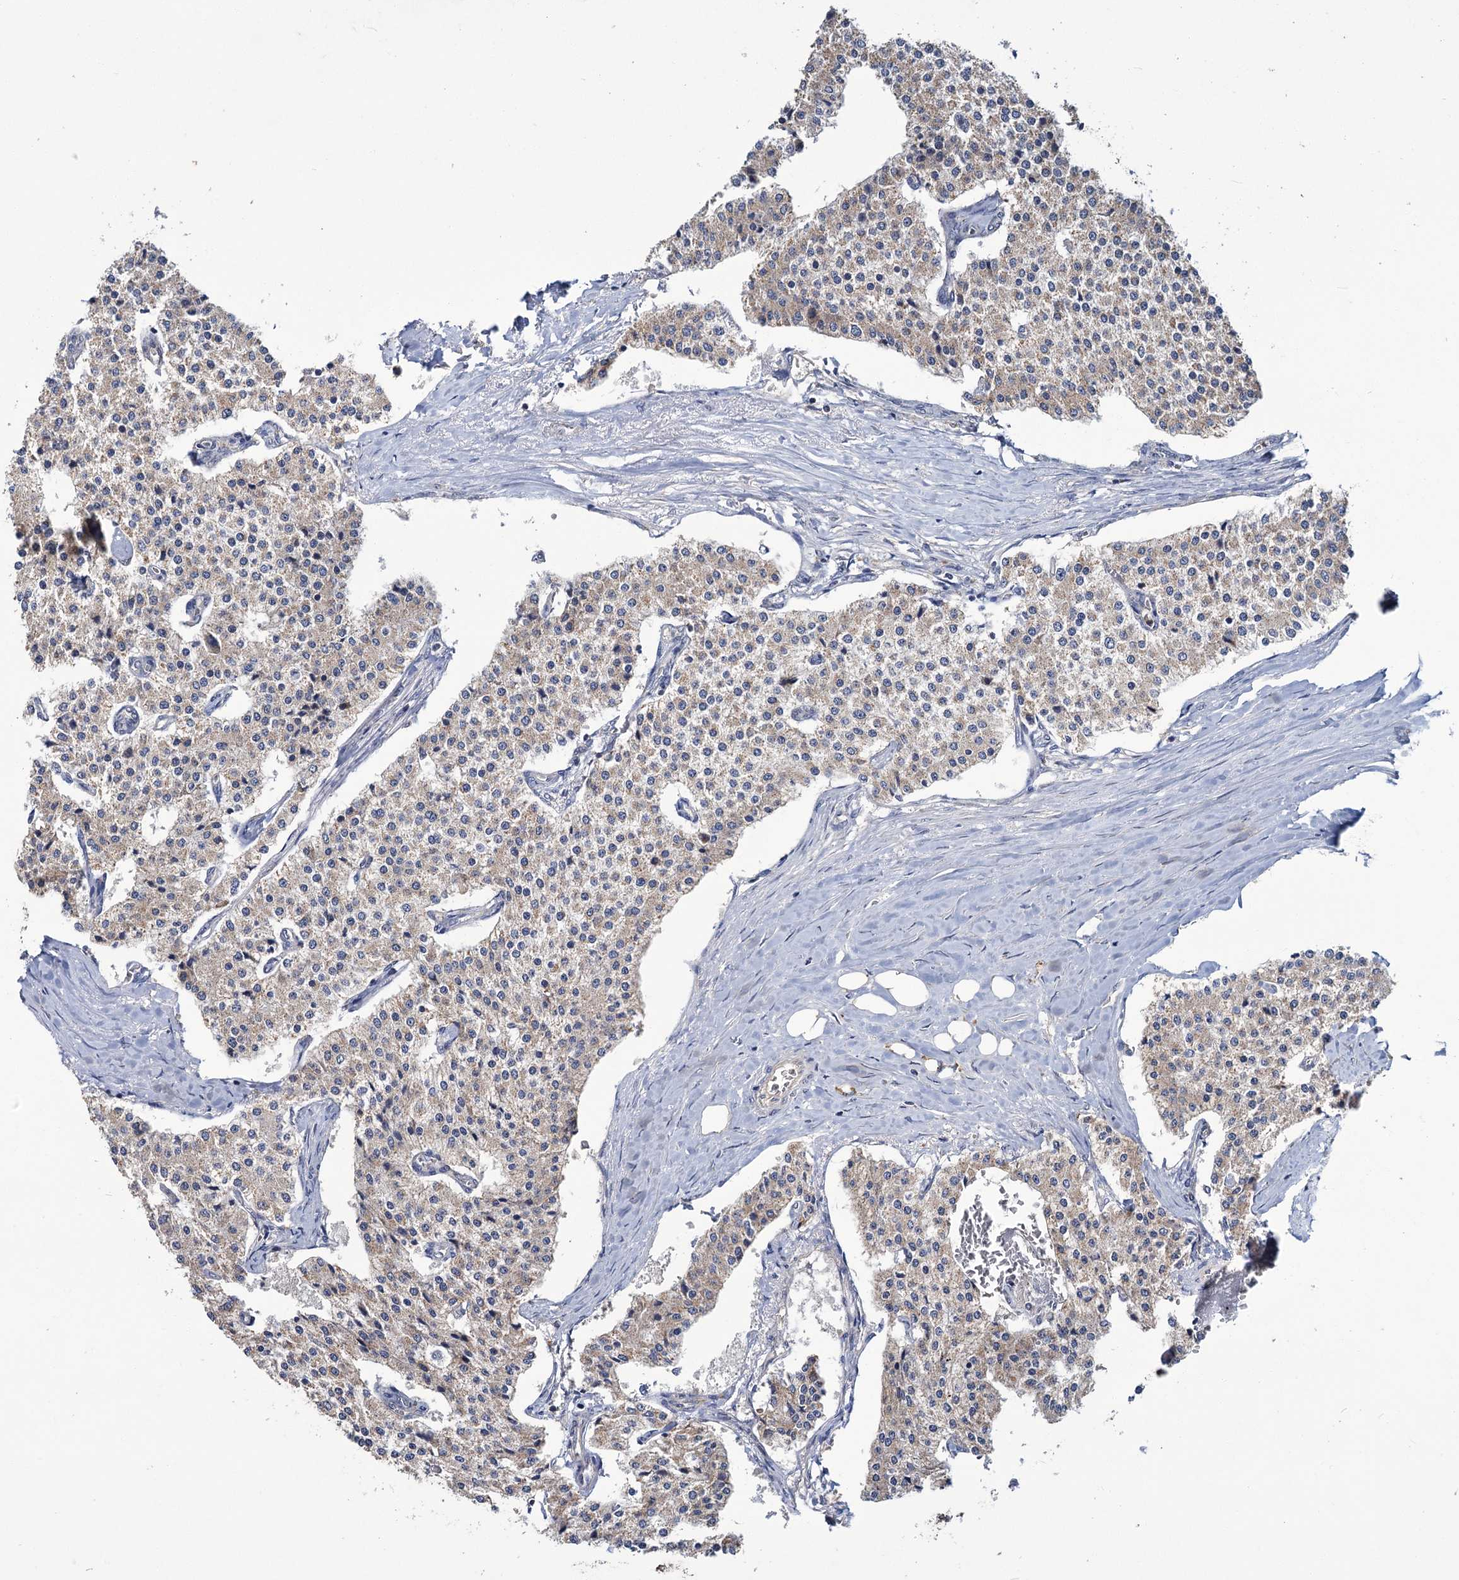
{"staining": {"intensity": "negative", "quantity": "none", "location": "none"}, "tissue": "carcinoid", "cell_type": "Tumor cells", "image_type": "cancer", "snomed": [{"axis": "morphology", "description": "Carcinoid, malignant, NOS"}, {"axis": "topography", "description": "Colon"}], "caption": "Immunohistochemistry (IHC) of human carcinoid reveals no positivity in tumor cells.", "gene": "DYNC2H1", "patient": {"sex": "female", "age": 52}}